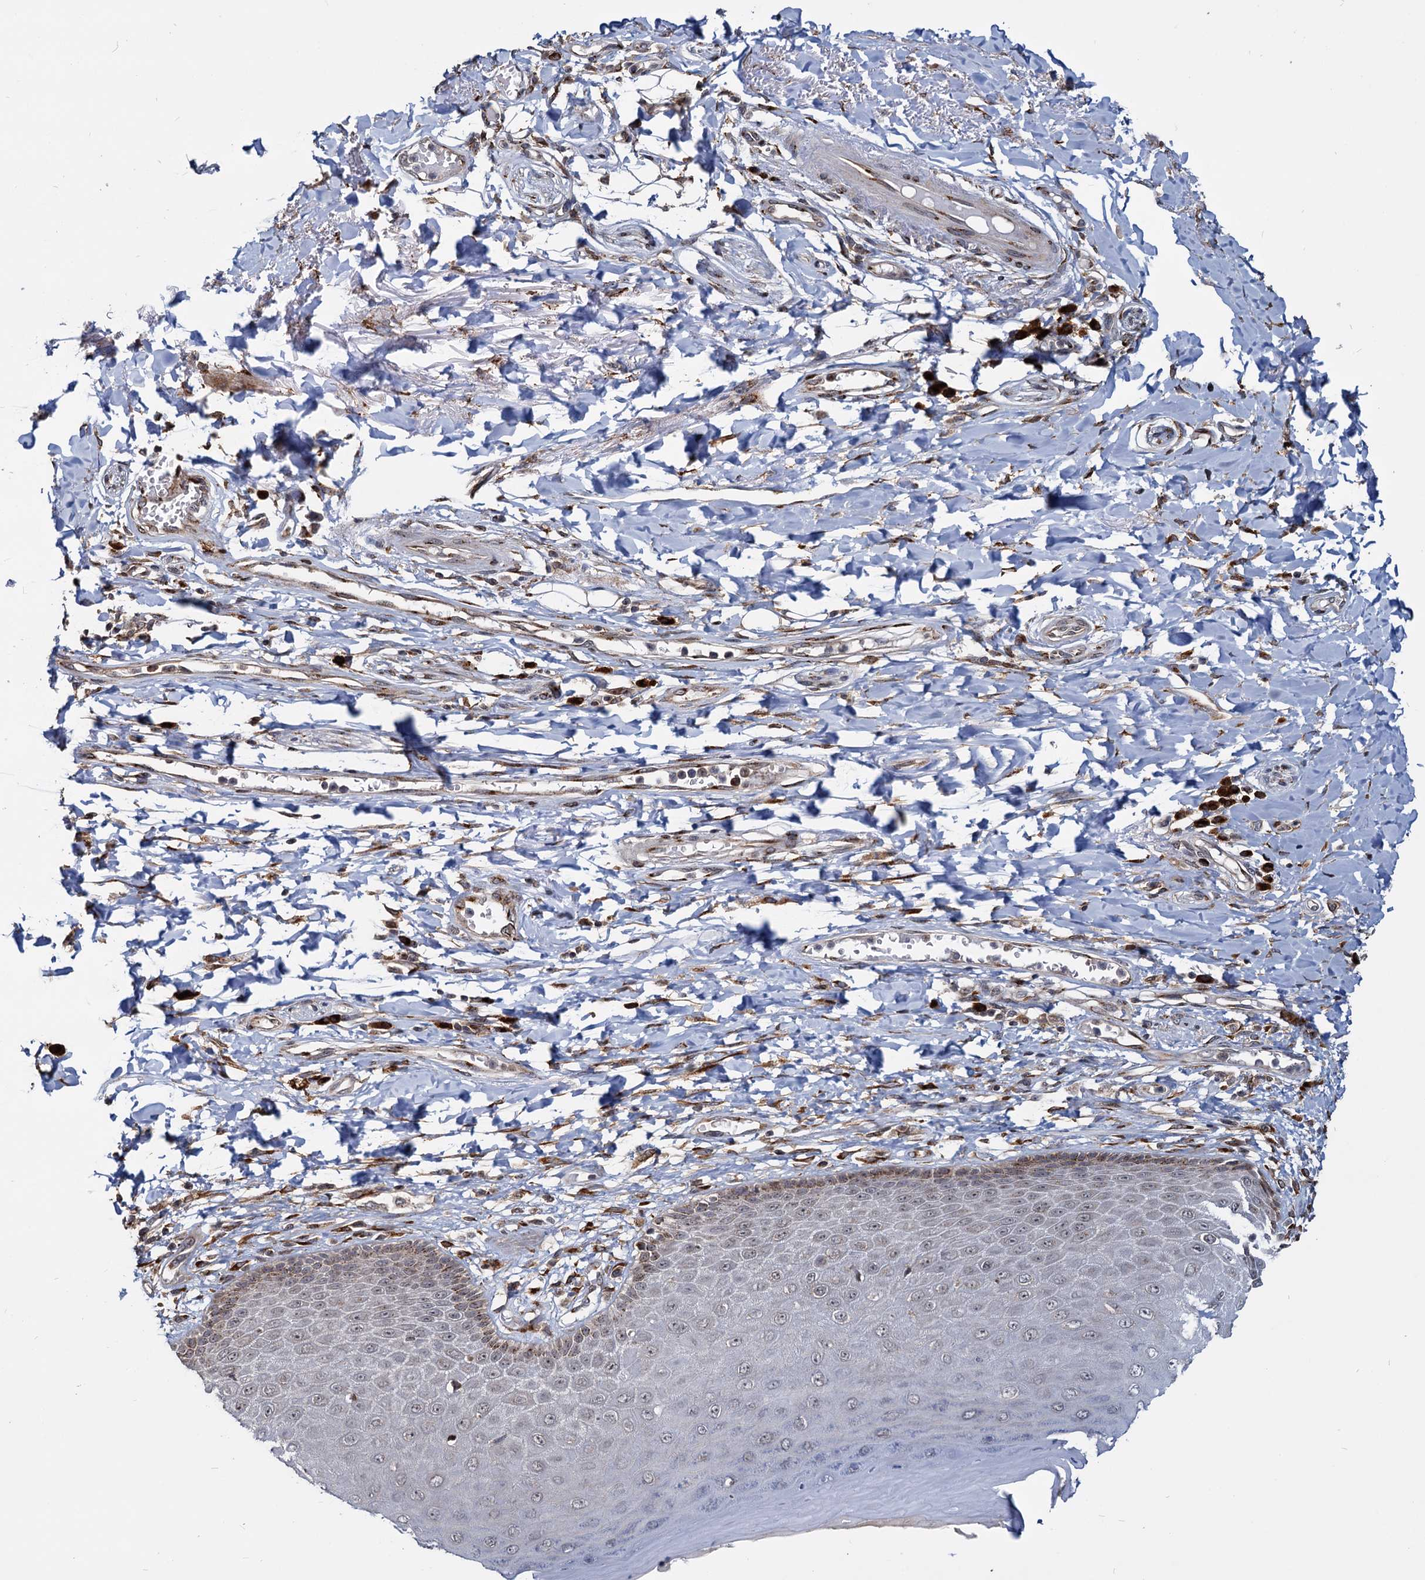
{"staining": {"intensity": "strong", "quantity": "25%-75%", "location": "cytoplasmic/membranous"}, "tissue": "skin", "cell_type": "Epidermal cells", "image_type": "normal", "snomed": [{"axis": "morphology", "description": "Normal tissue, NOS"}, {"axis": "topography", "description": "Anal"}], "caption": "Immunohistochemical staining of benign skin shows high levels of strong cytoplasmic/membranous positivity in approximately 25%-75% of epidermal cells. Nuclei are stained in blue.", "gene": "SAAL1", "patient": {"sex": "male", "age": 78}}